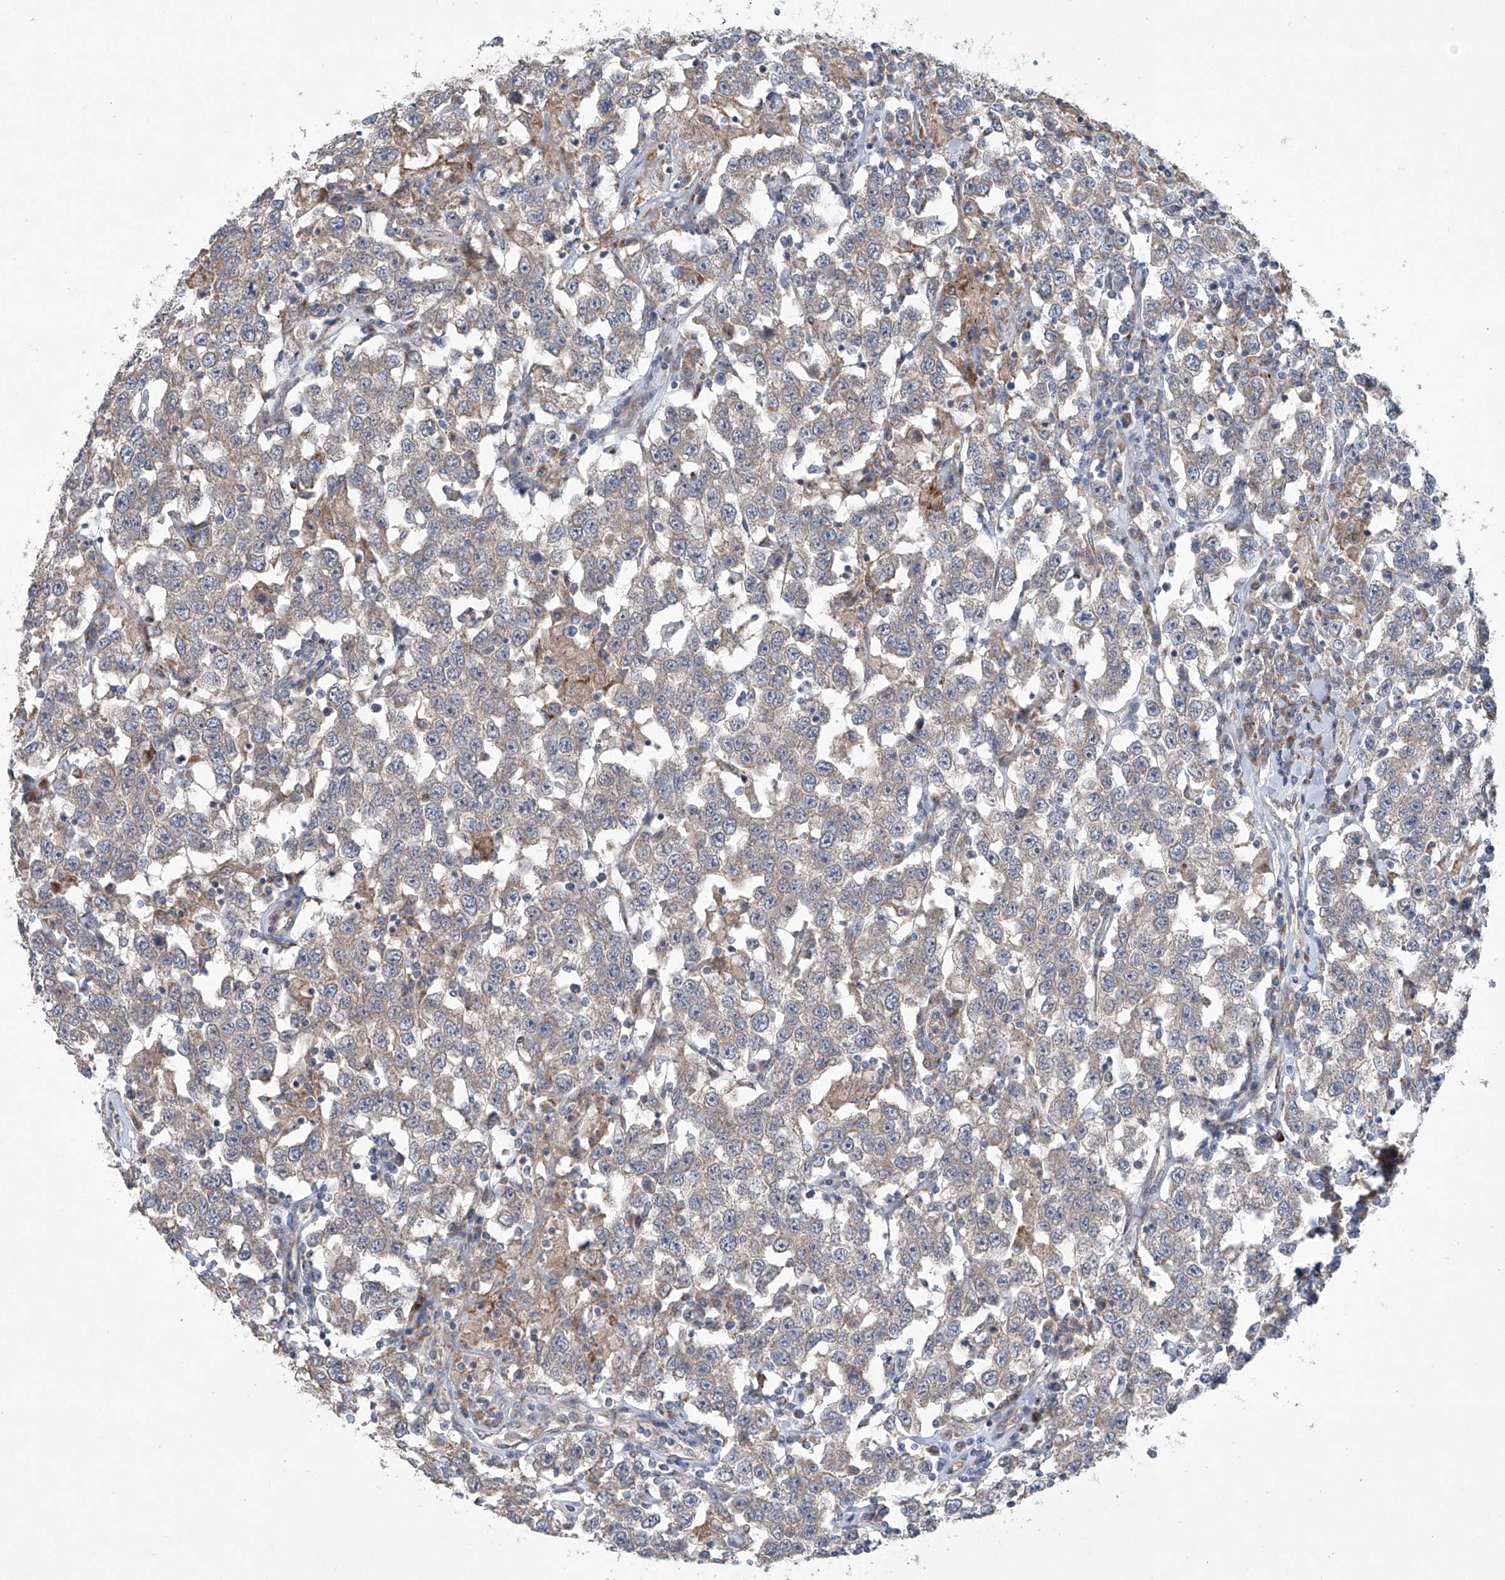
{"staining": {"intensity": "weak", "quantity": ">75%", "location": "cytoplasmic/membranous"}, "tissue": "testis cancer", "cell_type": "Tumor cells", "image_type": "cancer", "snomed": [{"axis": "morphology", "description": "Seminoma, NOS"}, {"axis": "topography", "description": "Testis"}], "caption": "Immunohistochemistry histopathology image of neoplastic tissue: human testis cancer stained using immunohistochemistry displays low levels of weak protein expression localized specifically in the cytoplasmic/membranous of tumor cells, appearing as a cytoplasmic/membranous brown color.", "gene": "KLC4", "patient": {"sex": "male", "age": 41}}